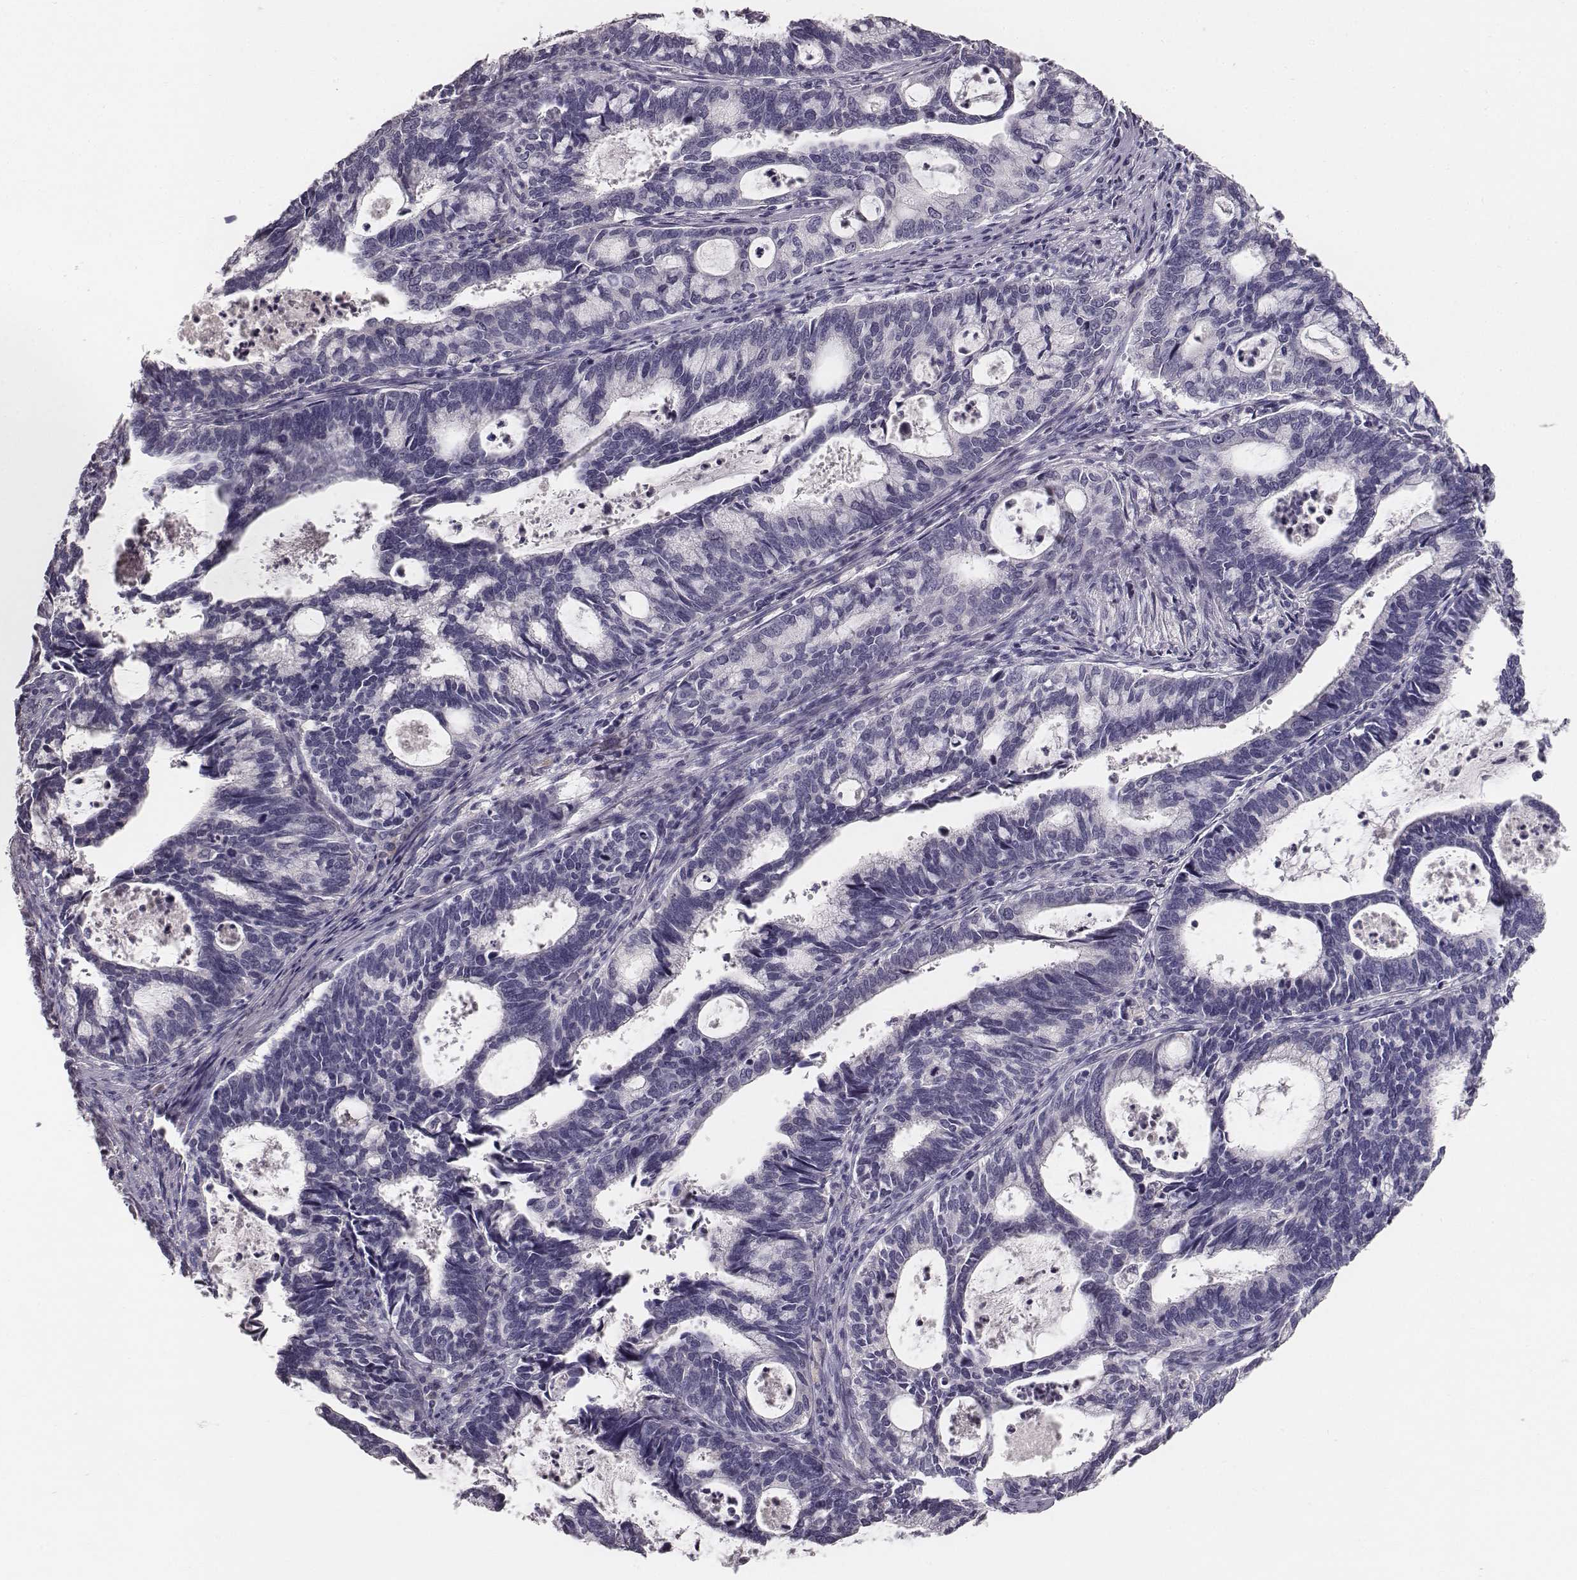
{"staining": {"intensity": "negative", "quantity": "none", "location": "none"}, "tissue": "cervical cancer", "cell_type": "Tumor cells", "image_type": "cancer", "snomed": [{"axis": "morphology", "description": "Adenocarcinoma, NOS"}, {"axis": "topography", "description": "Cervix"}], "caption": "Photomicrograph shows no protein expression in tumor cells of adenocarcinoma (cervical) tissue. (Brightfield microscopy of DAB immunohistochemistry (IHC) at high magnification).", "gene": "MYH6", "patient": {"sex": "female", "age": 42}}